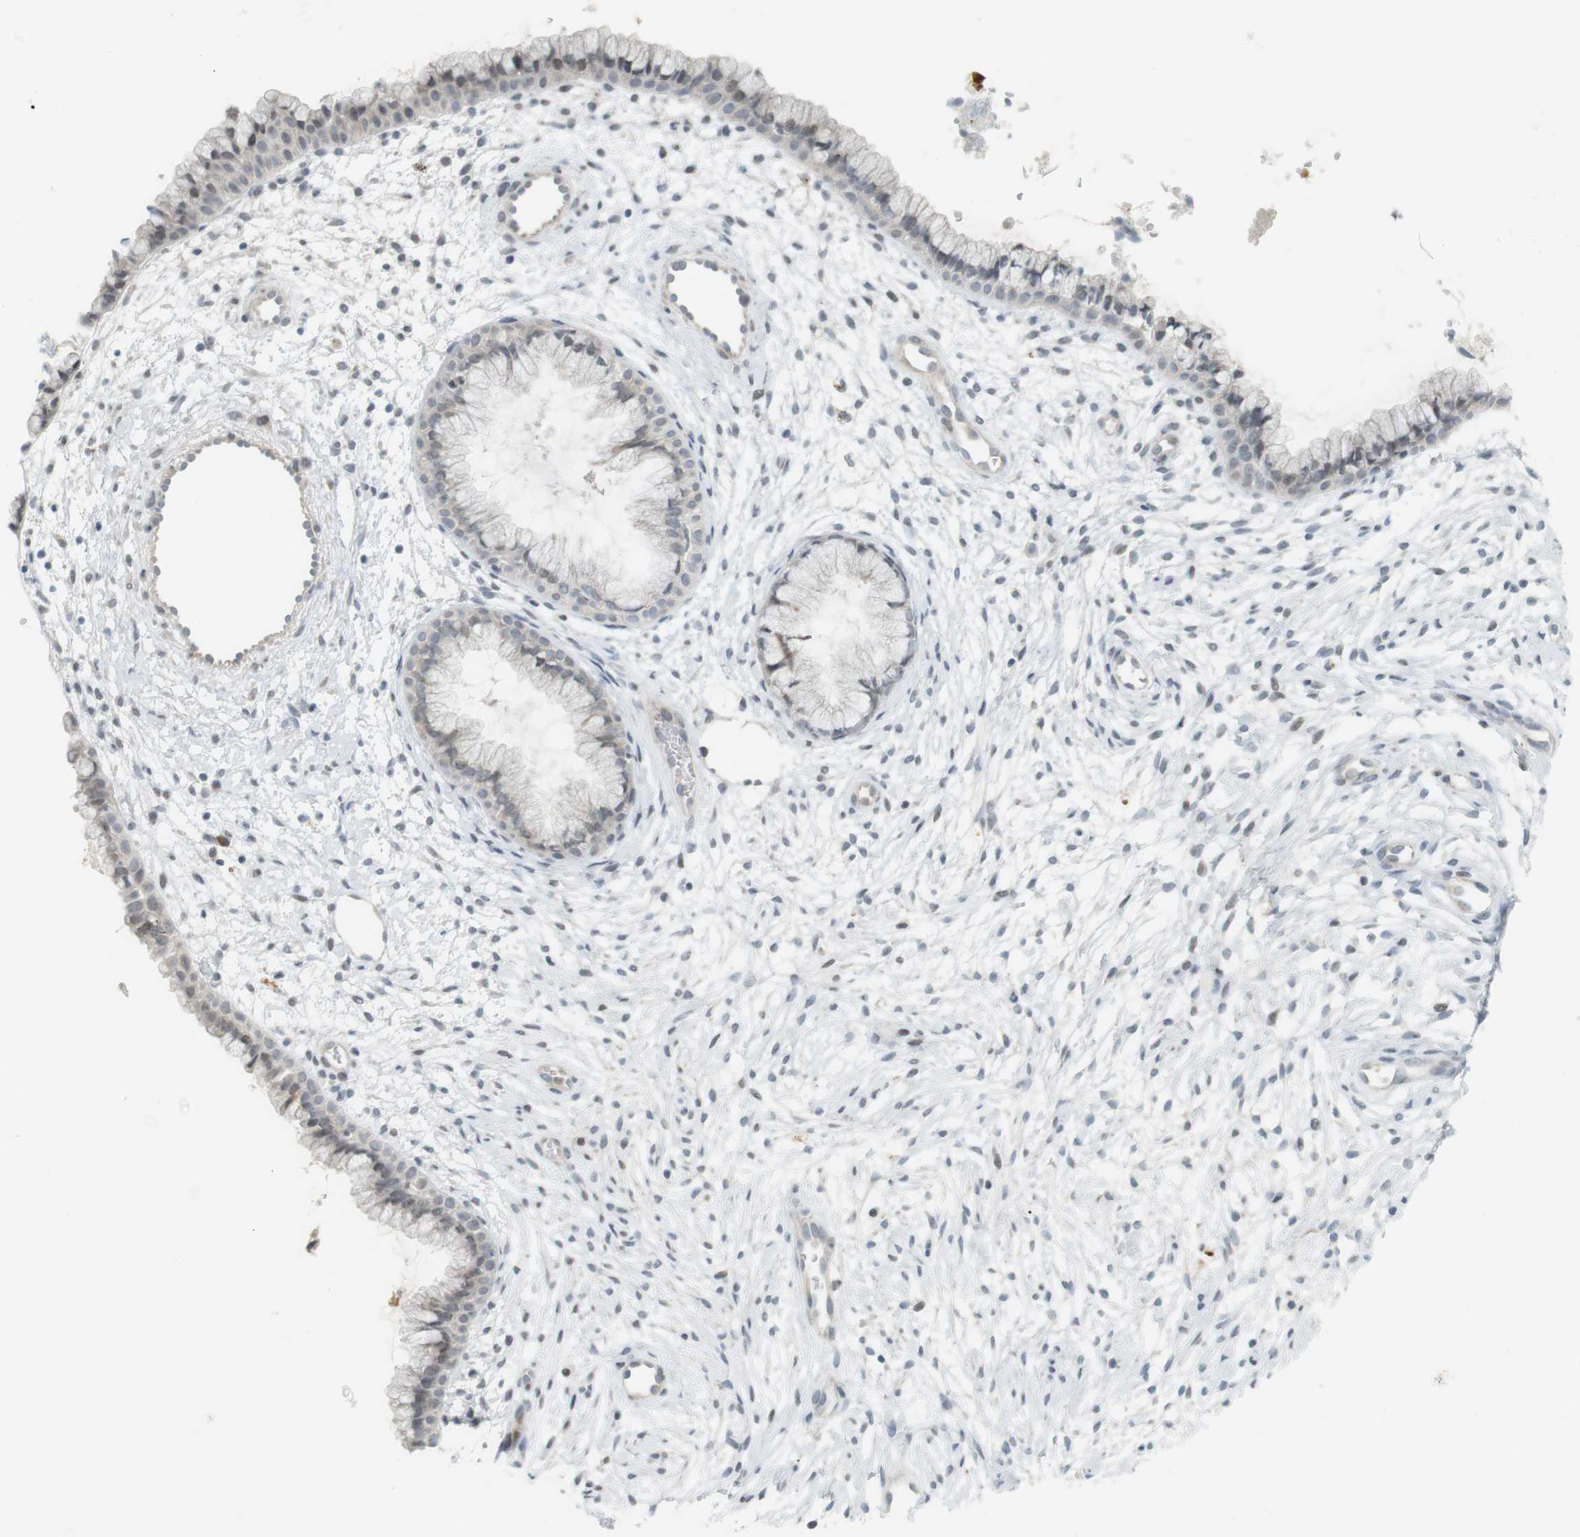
{"staining": {"intensity": "weak", "quantity": "<25%", "location": "nuclear"}, "tissue": "cervix", "cell_type": "Glandular cells", "image_type": "normal", "snomed": [{"axis": "morphology", "description": "Normal tissue, NOS"}, {"axis": "topography", "description": "Cervix"}], "caption": "This is a histopathology image of IHC staining of normal cervix, which shows no positivity in glandular cells.", "gene": "DMC1", "patient": {"sex": "female", "age": 39}}